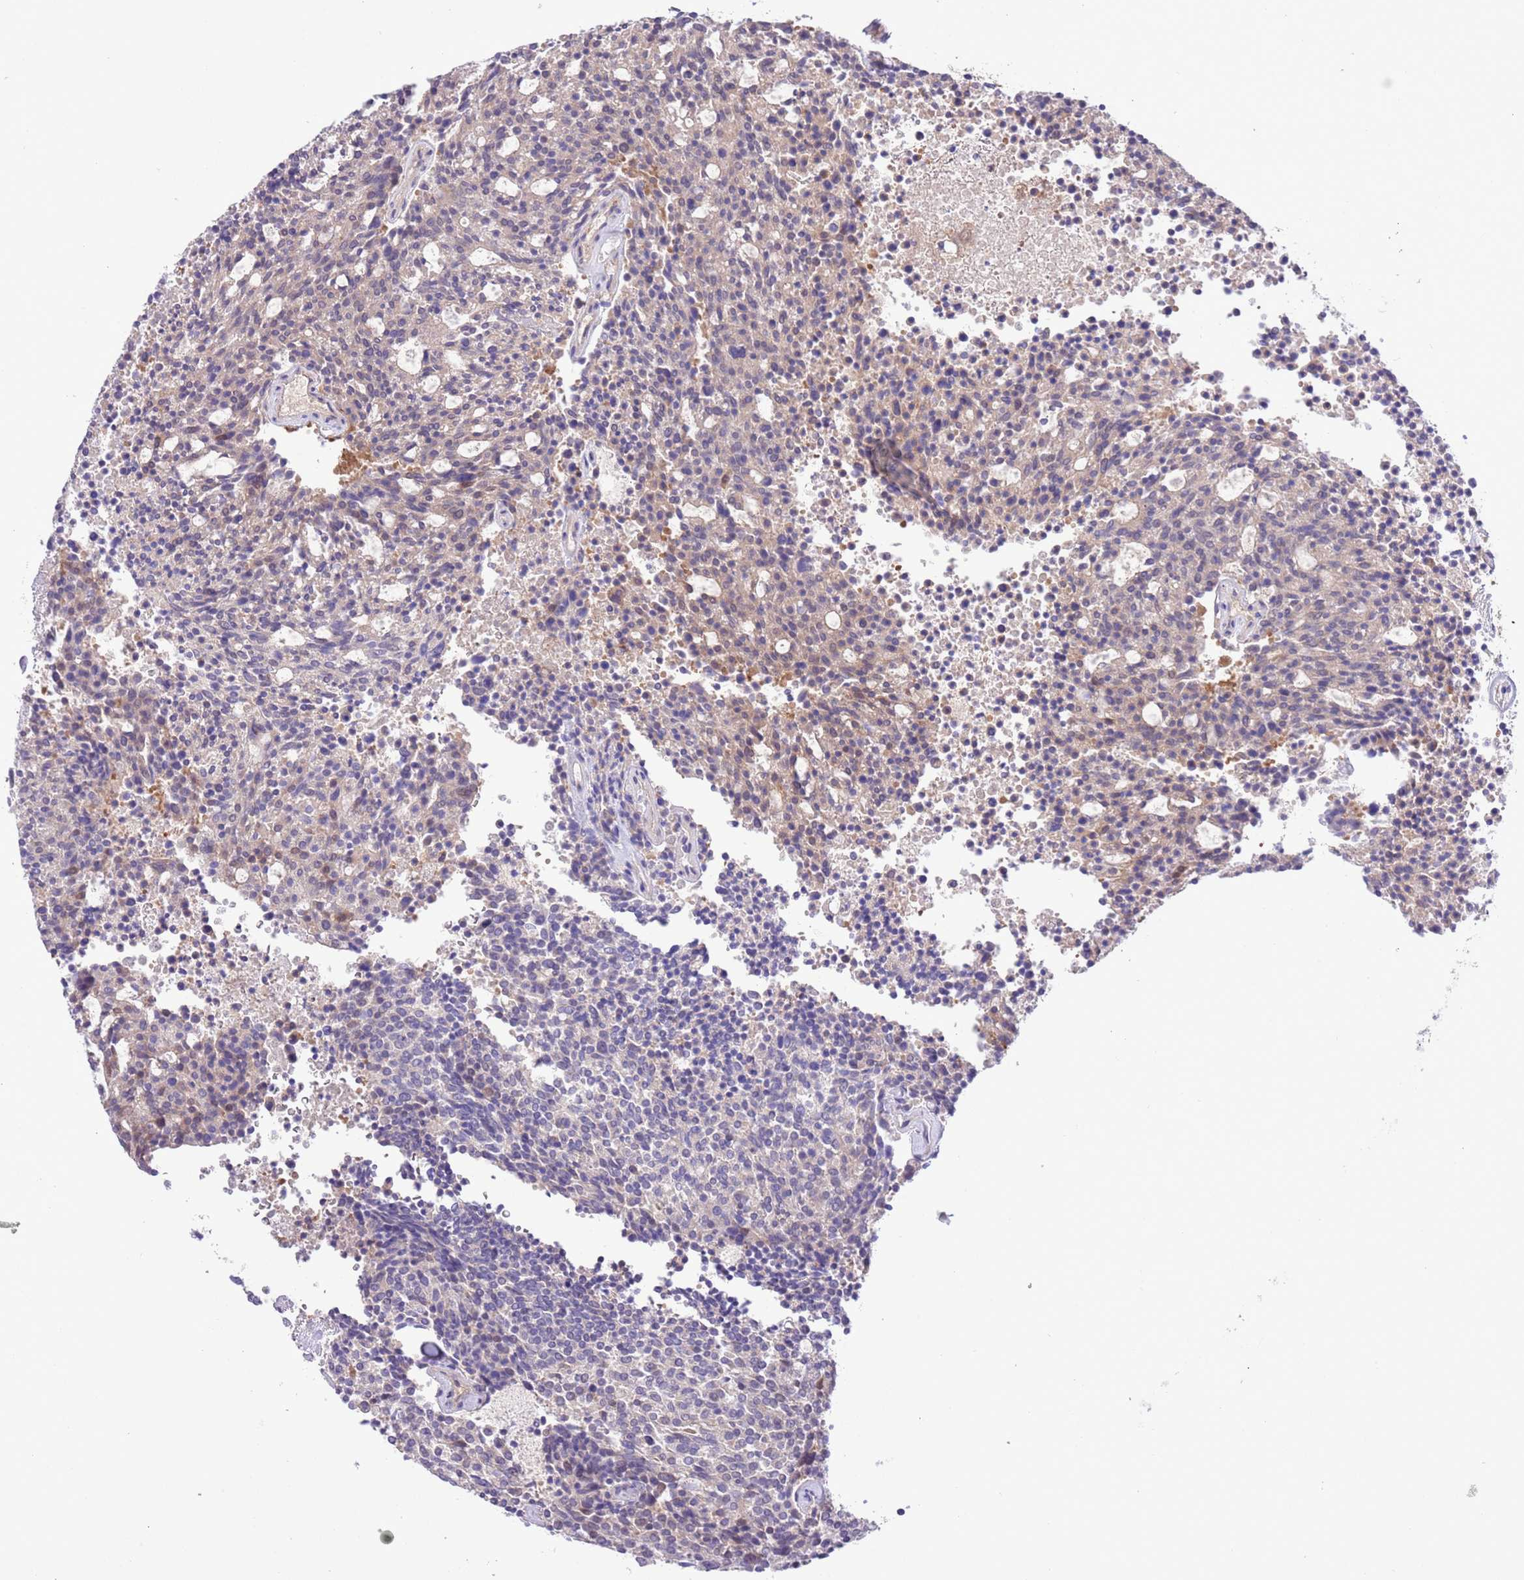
{"staining": {"intensity": "weak", "quantity": "<25%", "location": "cytoplasmic/membranous"}, "tissue": "carcinoid", "cell_type": "Tumor cells", "image_type": "cancer", "snomed": [{"axis": "morphology", "description": "Carcinoid, malignant, NOS"}, {"axis": "topography", "description": "Pancreas"}], "caption": "Immunohistochemistry image of human malignant carcinoid stained for a protein (brown), which shows no positivity in tumor cells.", "gene": "PRR32", "patient": {"sex": "female", "age": 54}}